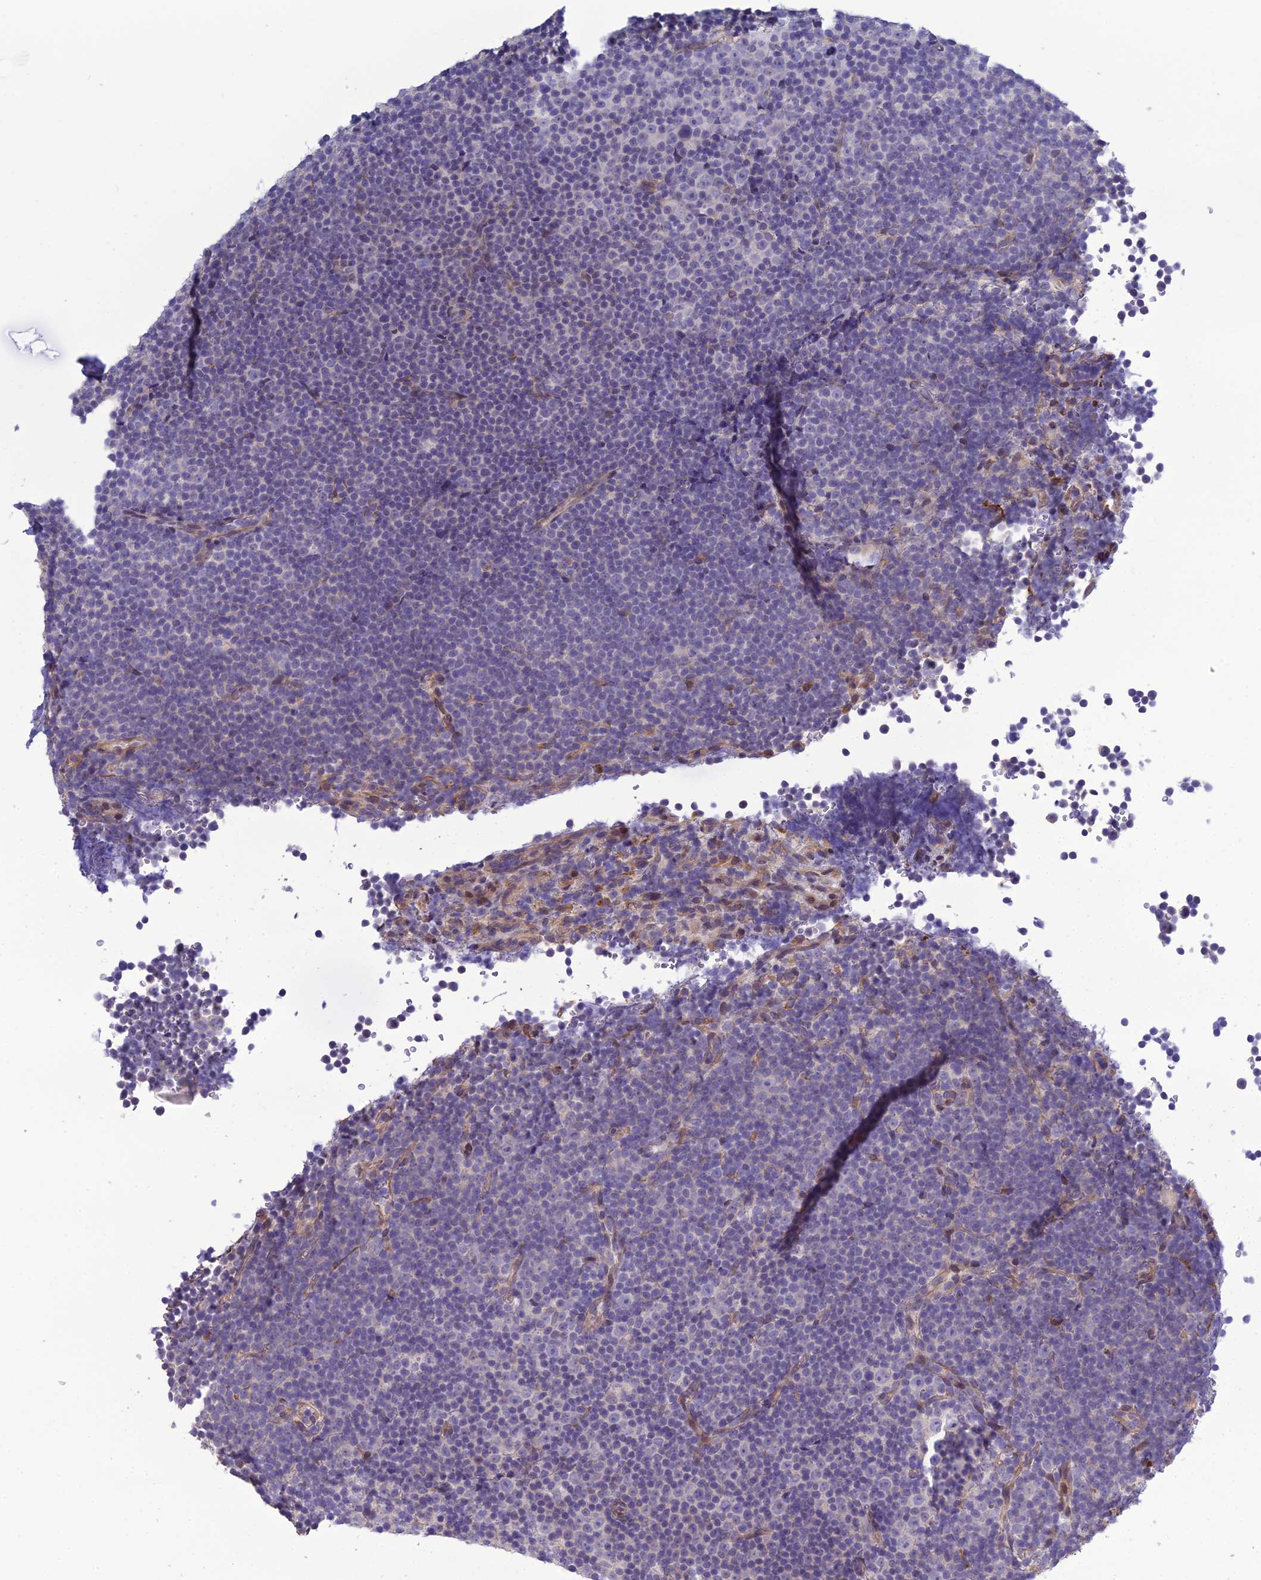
{"staining": {"intensity": "negative", "quantity": "none", "location": "none"}, "tissue": "lymphoma", "cell_type": "Tumor cells", "image_type": "cancer", "snomed": [{"axis": "morphology", "description": "Malignant lymphoma, non-Hodgkin's type, Low grade"}, {"axis": "topography", "description": "Lymph node"}], "caption": "Immunohistochemical staining of human malignant lymphoma, non-Hodgkin's type (low-grade) reveals no significant positivity in tumor cells.", "gene": "LZTS2", "patient": {"sex": "female", "age": 67}}